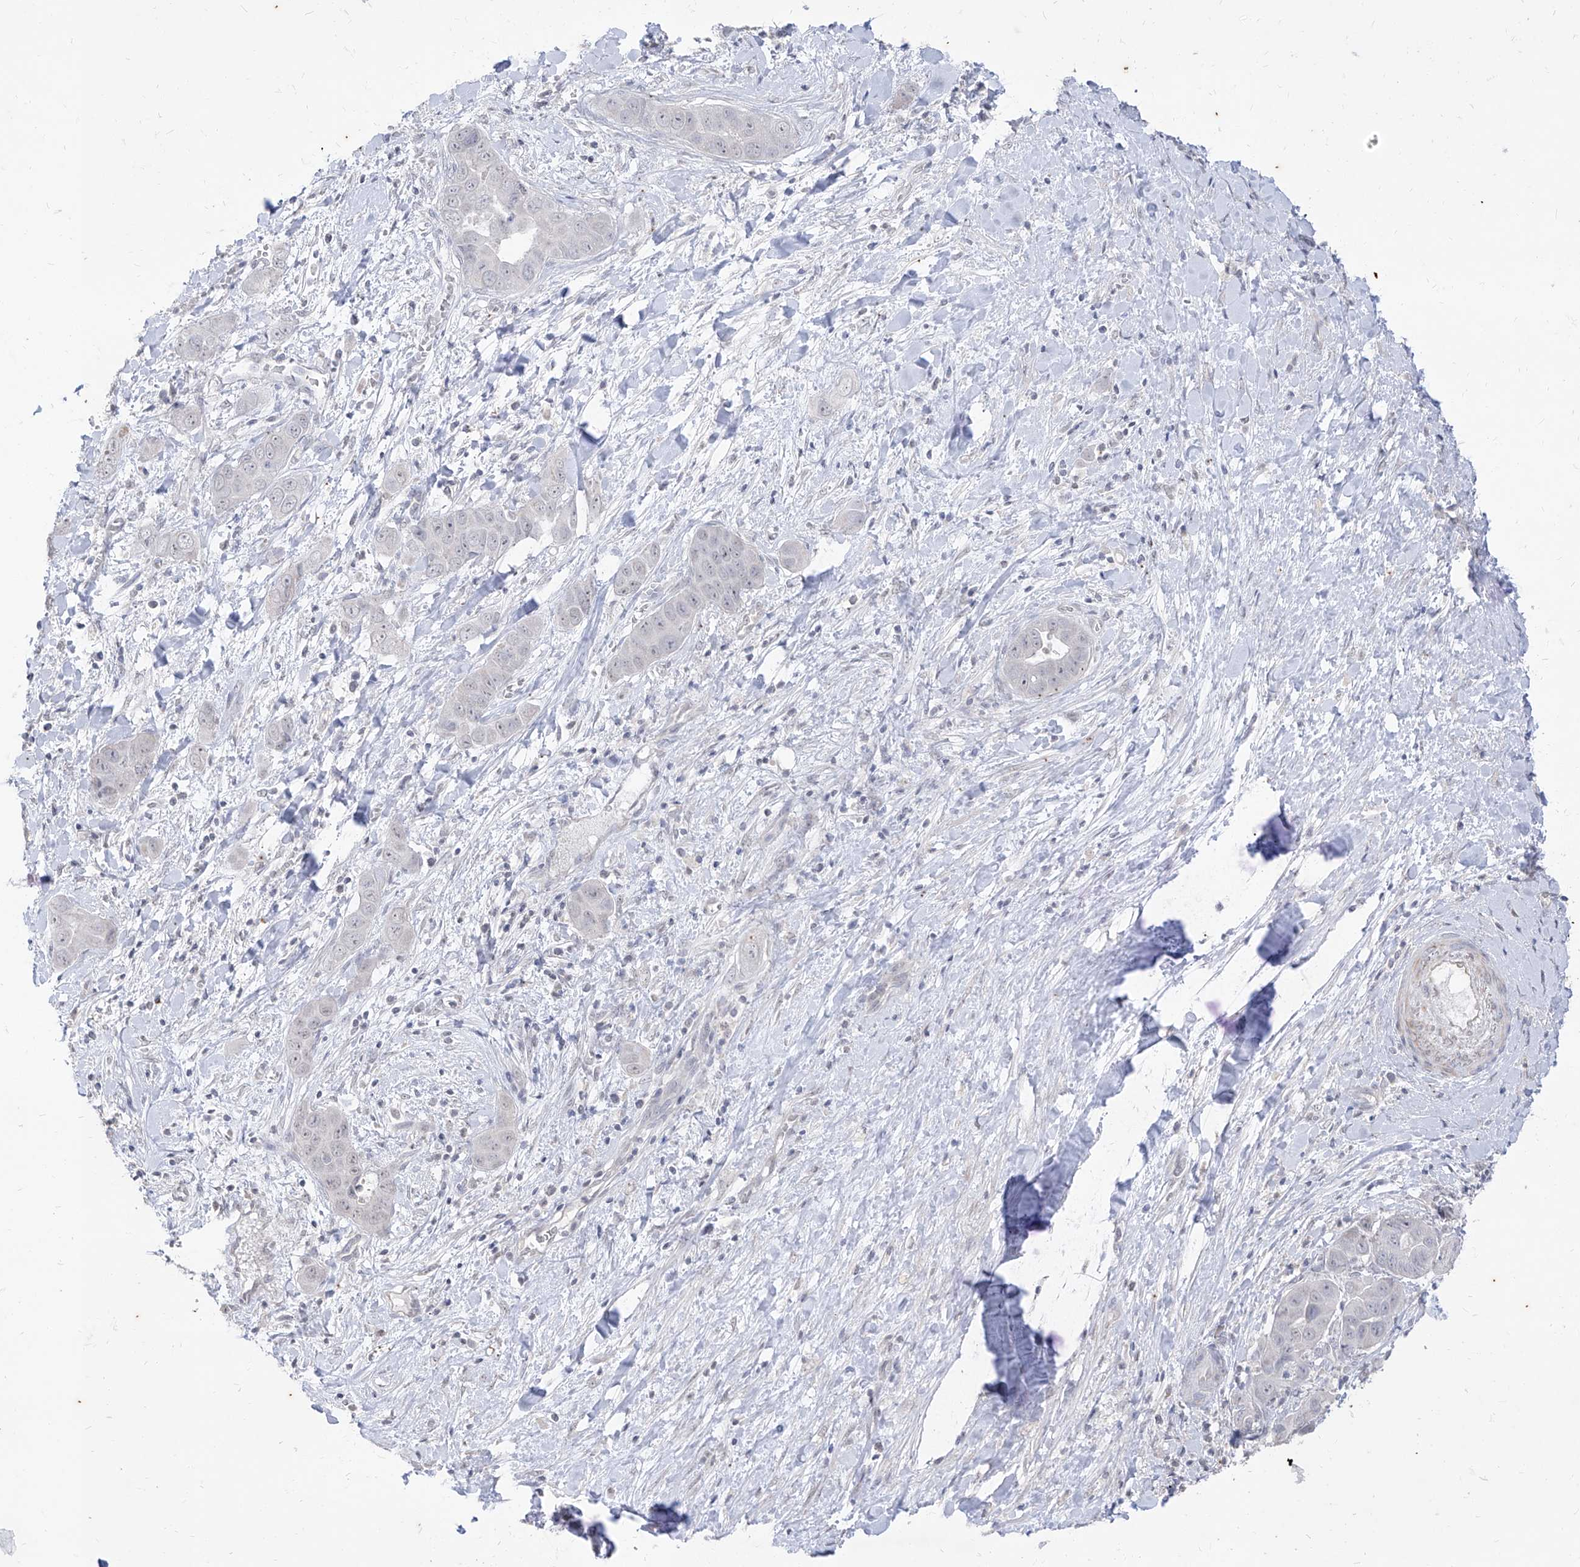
{"staining": {"intensity": "negative", "quantity": "none", "location": "none"}, "tissue": "liver cancer", "cell_type": "Tumor cells", "image_type": "cancer", "snomed": [{"axis": "morphology", "description": "Cholangiocarcinoma"}, {"axis": "topography", "description": "Liver"}], "caption": "IHC of human liver cholangiocarcinoma displays no expression in tumor cells.", "gene": "PHF20L1", "patient": {"sex": "female", "age": 52}}